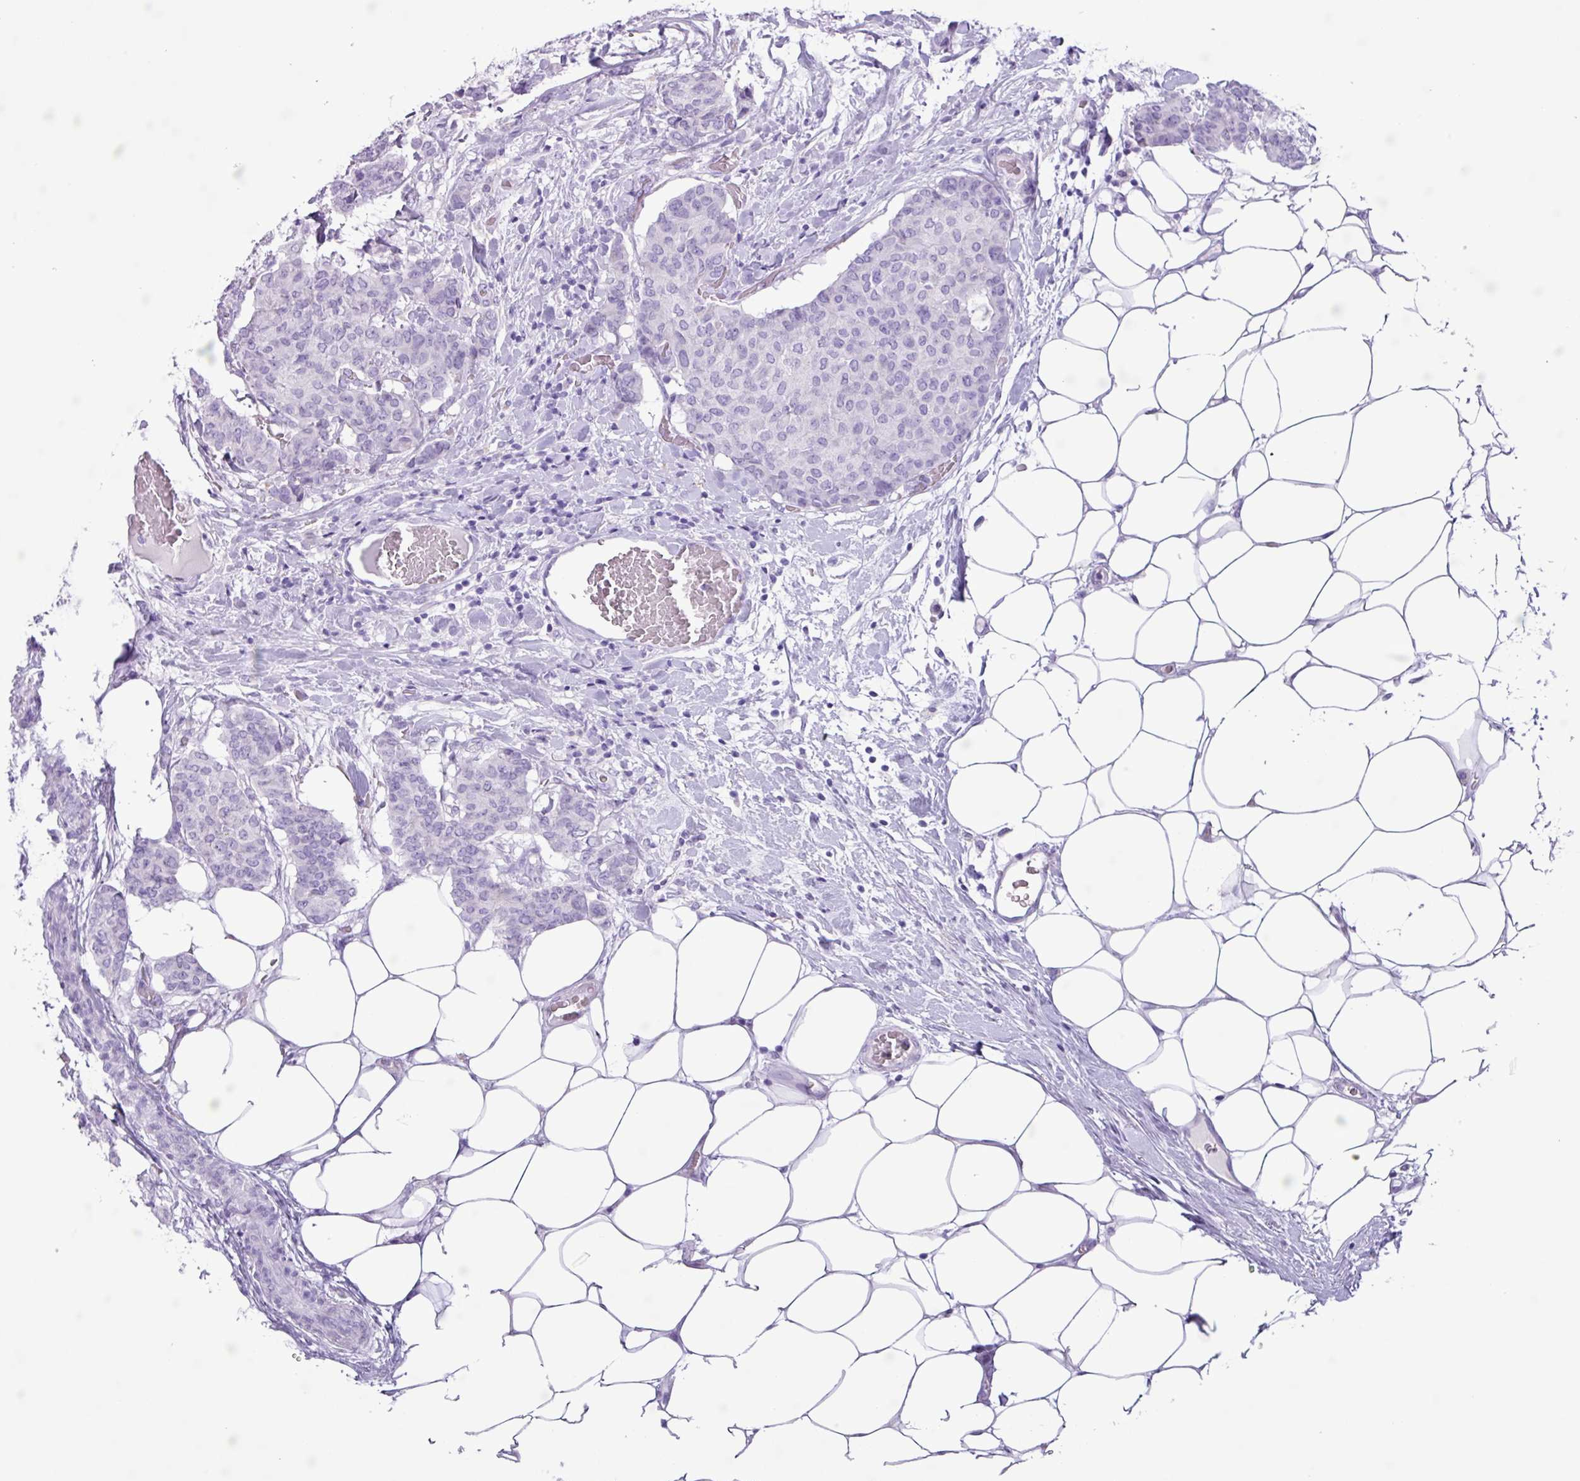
{"staining": {"intensity": "negative", "quantity": "none", "location": "none"}, "tissue": "breast cancer", "cell_type": "Tumor cells", "image_type": "cancer", "snomed": [{"axis": "morphology", "description": "Duct carcinoma"}, {"axis": "topography", "description": "Breast"}], "caption": "Tumor cells show no significant expression in breast invasive ductal carcinoma.", "gene": "AGO3", "patient": {"sex": "female", "age": 75}}